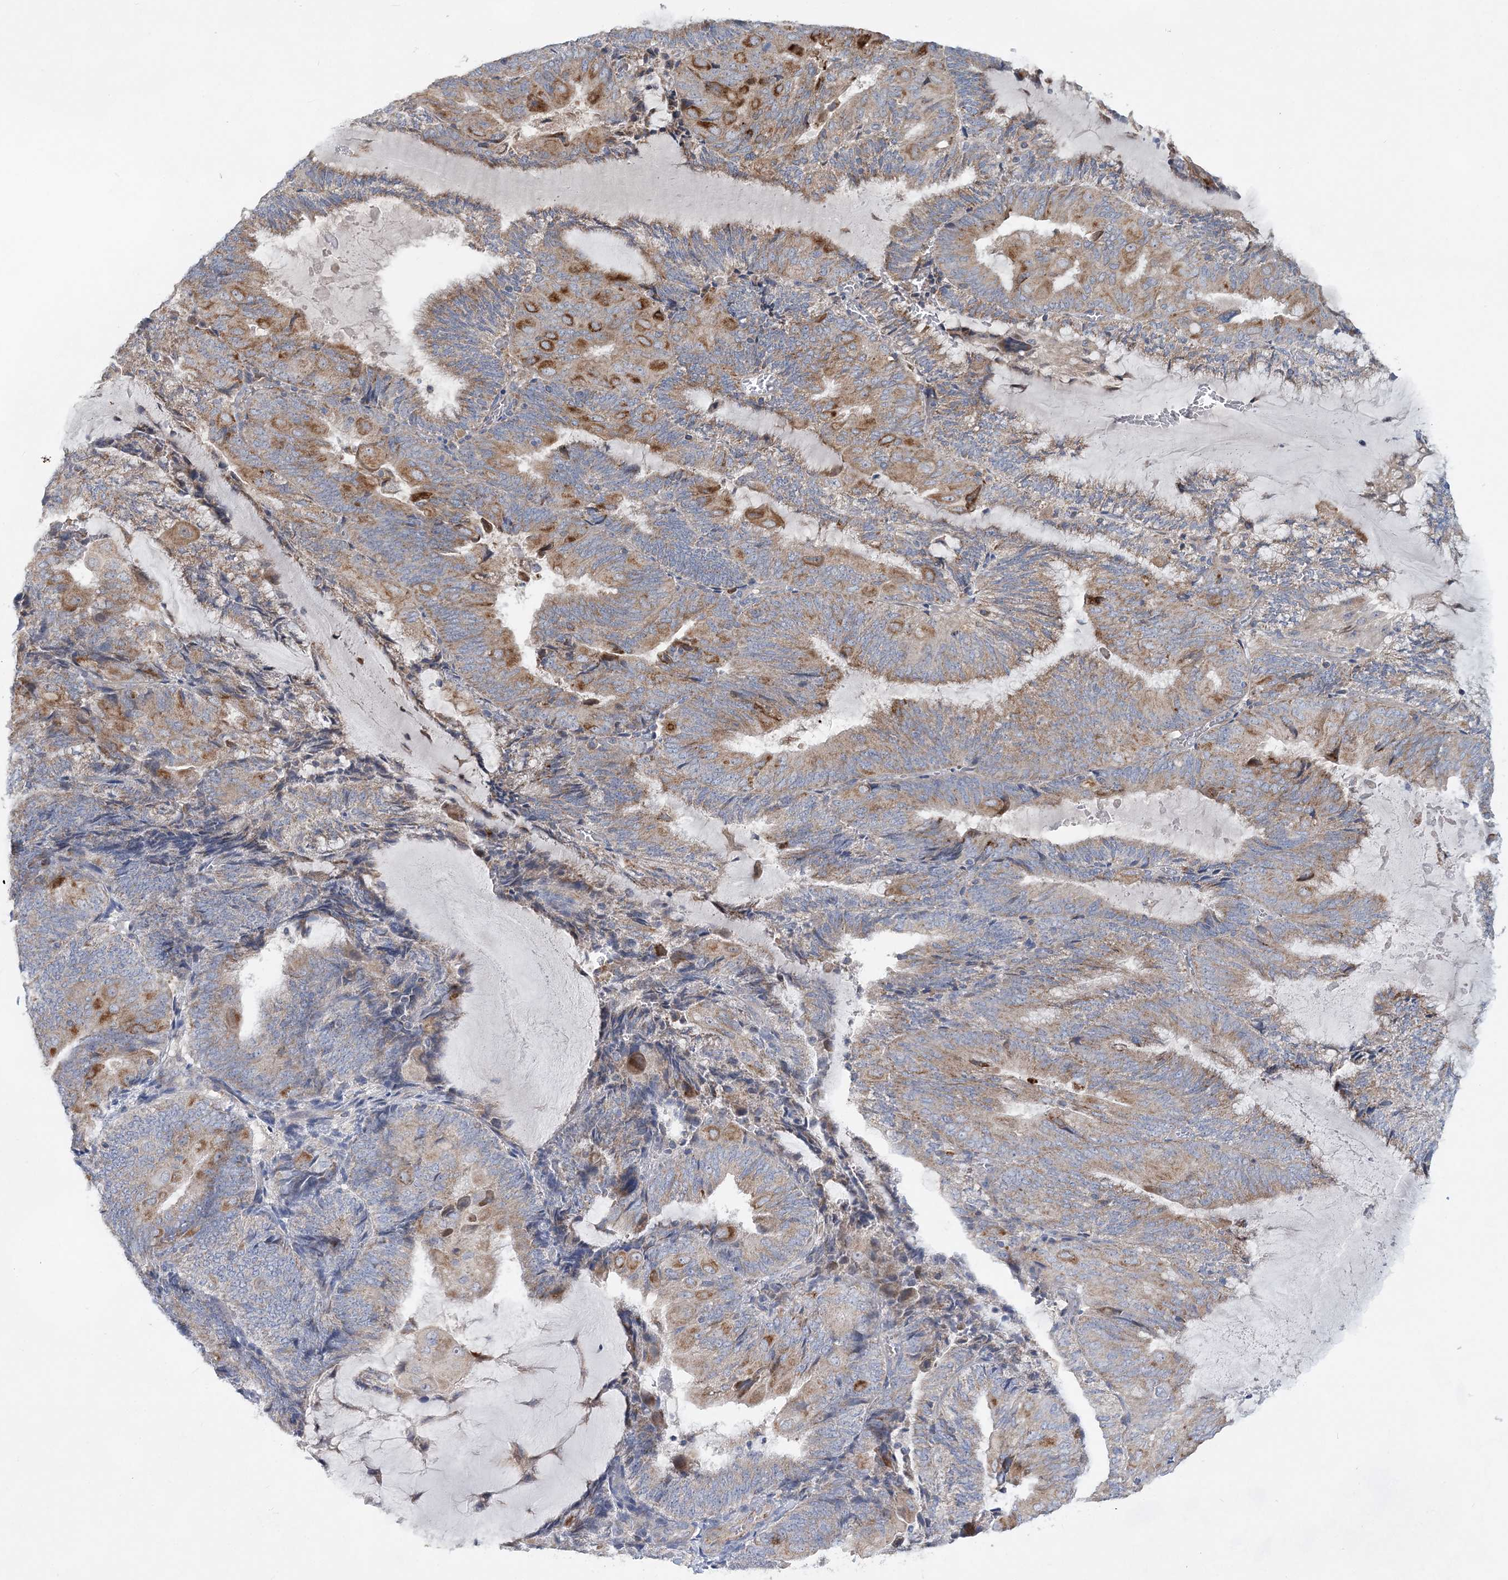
{"staining": {"intensity": "moderate", "quantity": "<25%", "location": "cytoplasmic/membranous"}, "tissue": "endometrial cancer", "cell_type": "Tumor cells", "image_type": "cancer", "snomed": [{"axis": "morphology", "description": "Adenocarcinoma, NOS"}, {"axis": "topography", "description": "Endometrium"}], "caption": "Moderate cytoplasmic/membranous expression for a protein is seen in approximately <25% of tumor cells of endometrial cancer (adenocarcinoma) using immunohistochemistry (IHC).", "gene": "TRAPPC13", "patient": {"sex": "female", "age": 81}}